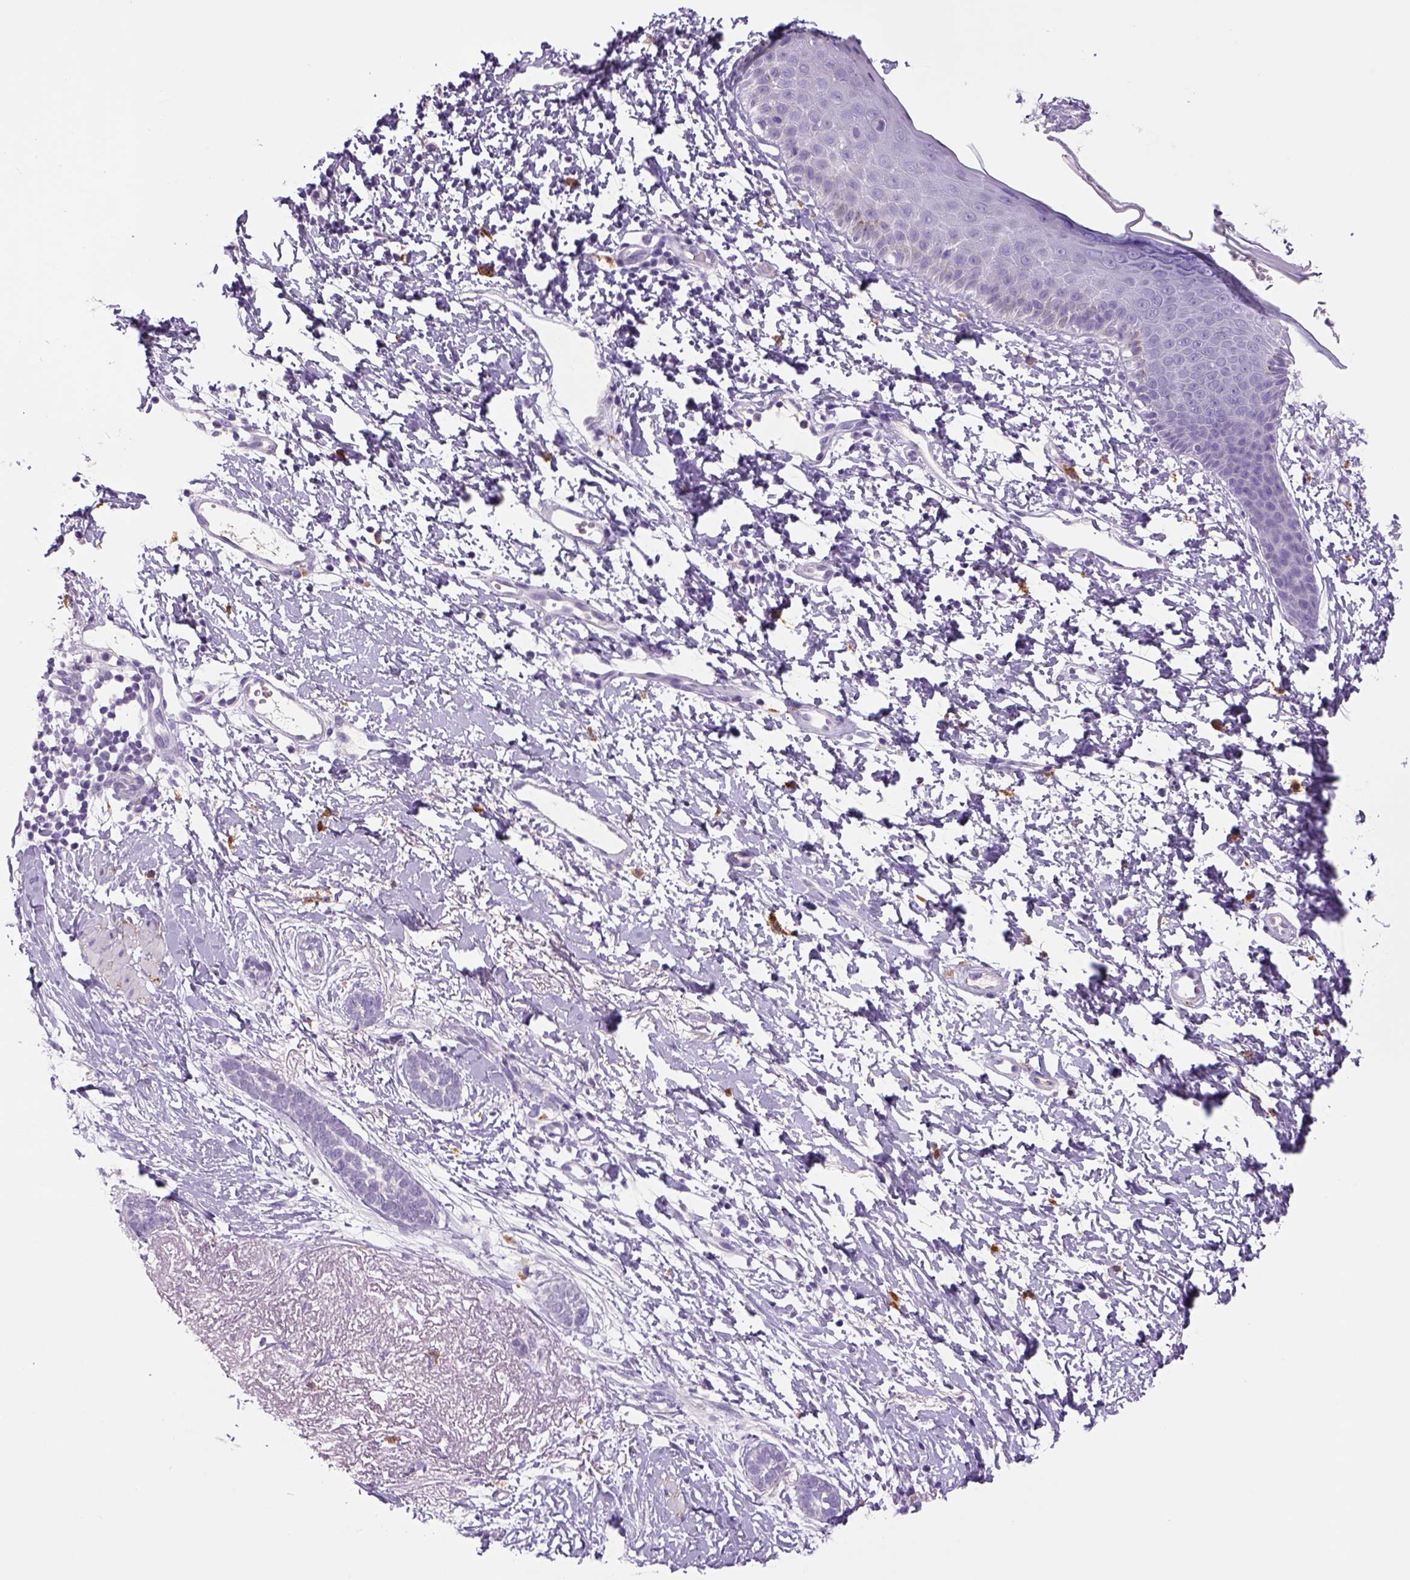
{"staining": {"intensity": "negative", "quantity": "none", "location": "none"}, "tissue": "skin cancer", "cell_type": "Tumor cells", "image_type": "cancer", "snomed": [{"axis": "morphology", "description": "Normal tissue, NOS"}, {"axis": "morphology", "description": "Basal cell carcinoma"}, {"axis": "topography", "description": "Skin"}], "caption": "Protein analysis of skin cancer displays no significant positivity in tumor cells.", "gene": "DBH", "patient": {"sex": "male", "age": 84}}